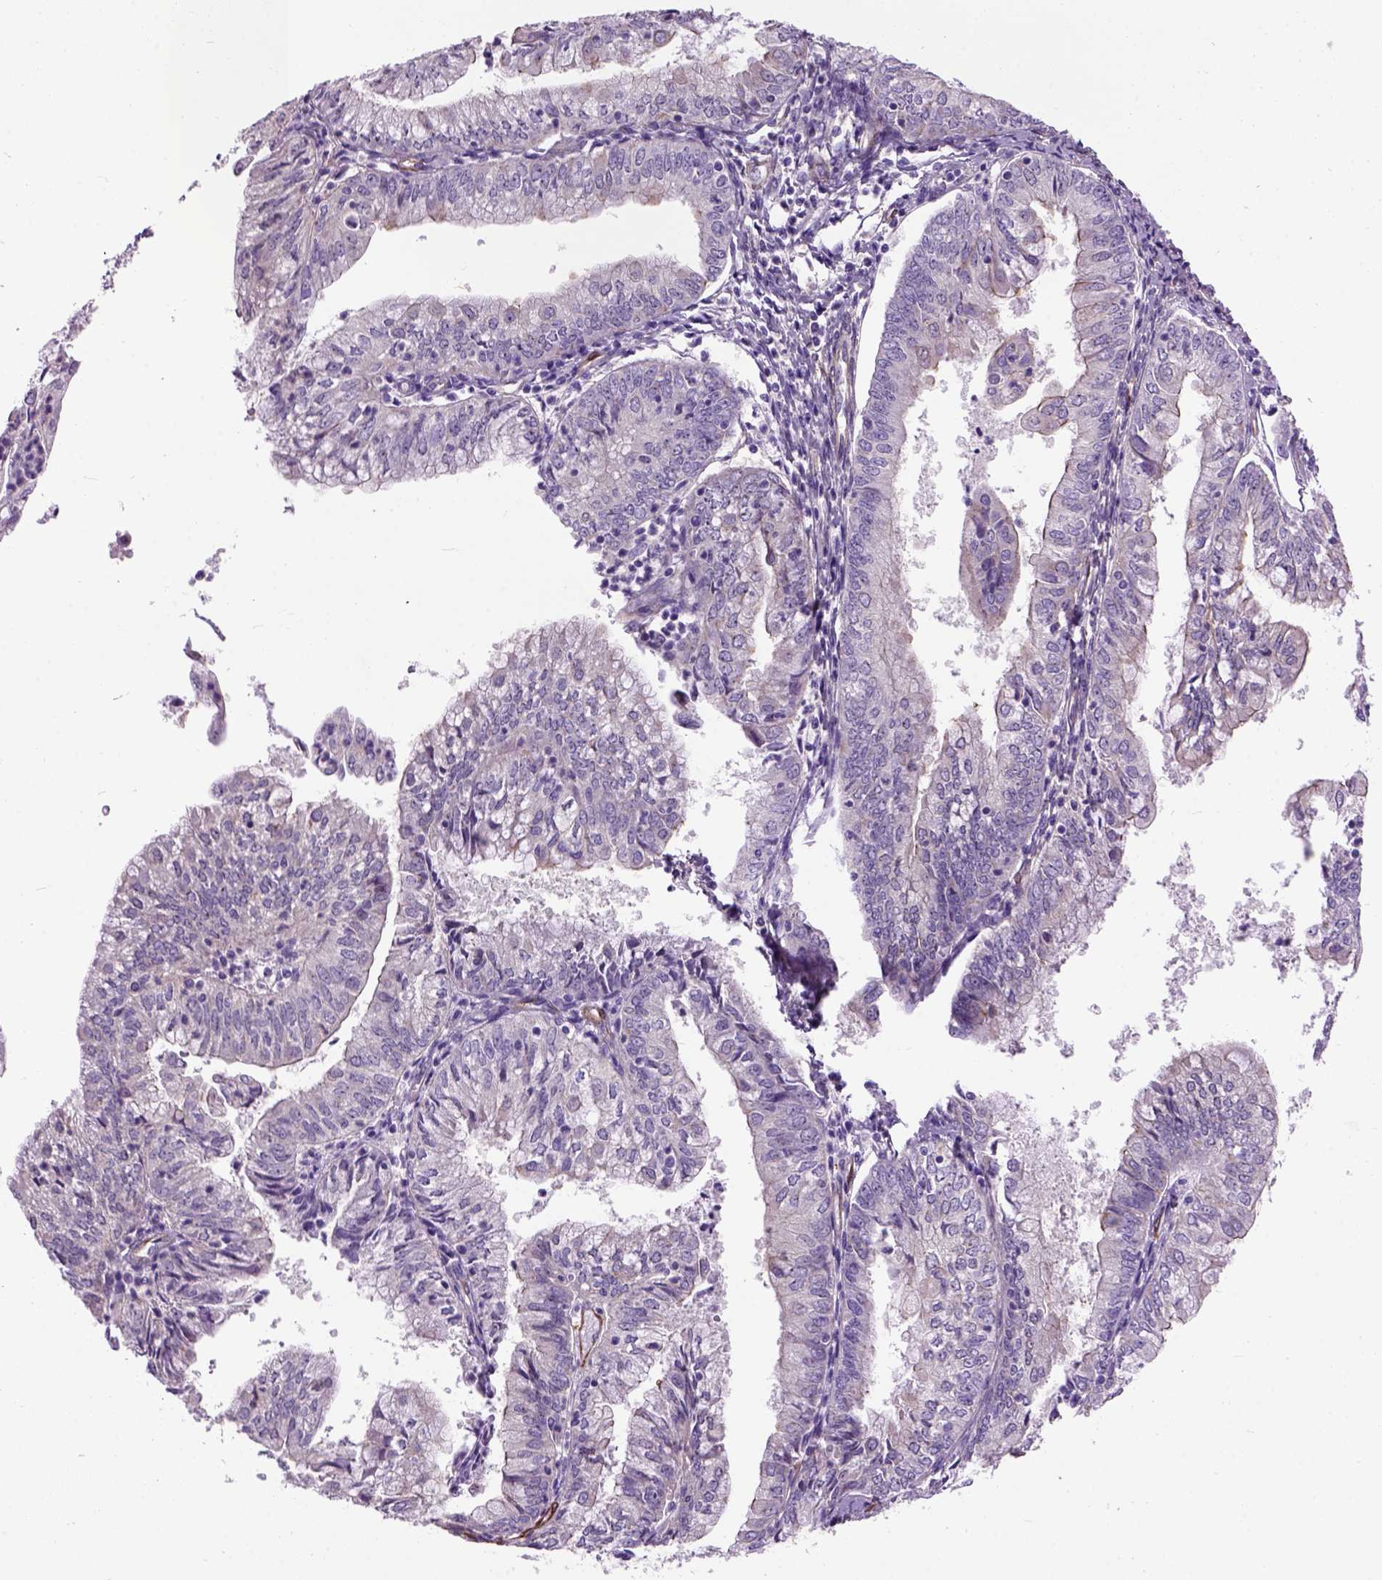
{"staining": {"intensity": "negative", "quantity": "none", "location": "none"}, "tissue": "endometrial cancer", "cell_type": "Tumor cells", "image_type": "cancer", "snomed": [{"axis": "morphology", "description": "Adenocarcinoma, NOS"}, {"axis": "topography", "description": "Endometrium"}], "caption": "Immunohistochemistry histopathology image of neoplastic tissue: adenocarcinoma (endometrial) stained with DAB exhibits no significant protein expression in tumor cells.", "gene": "MAPT", "patient": {"sex": "female", "age": 55}}